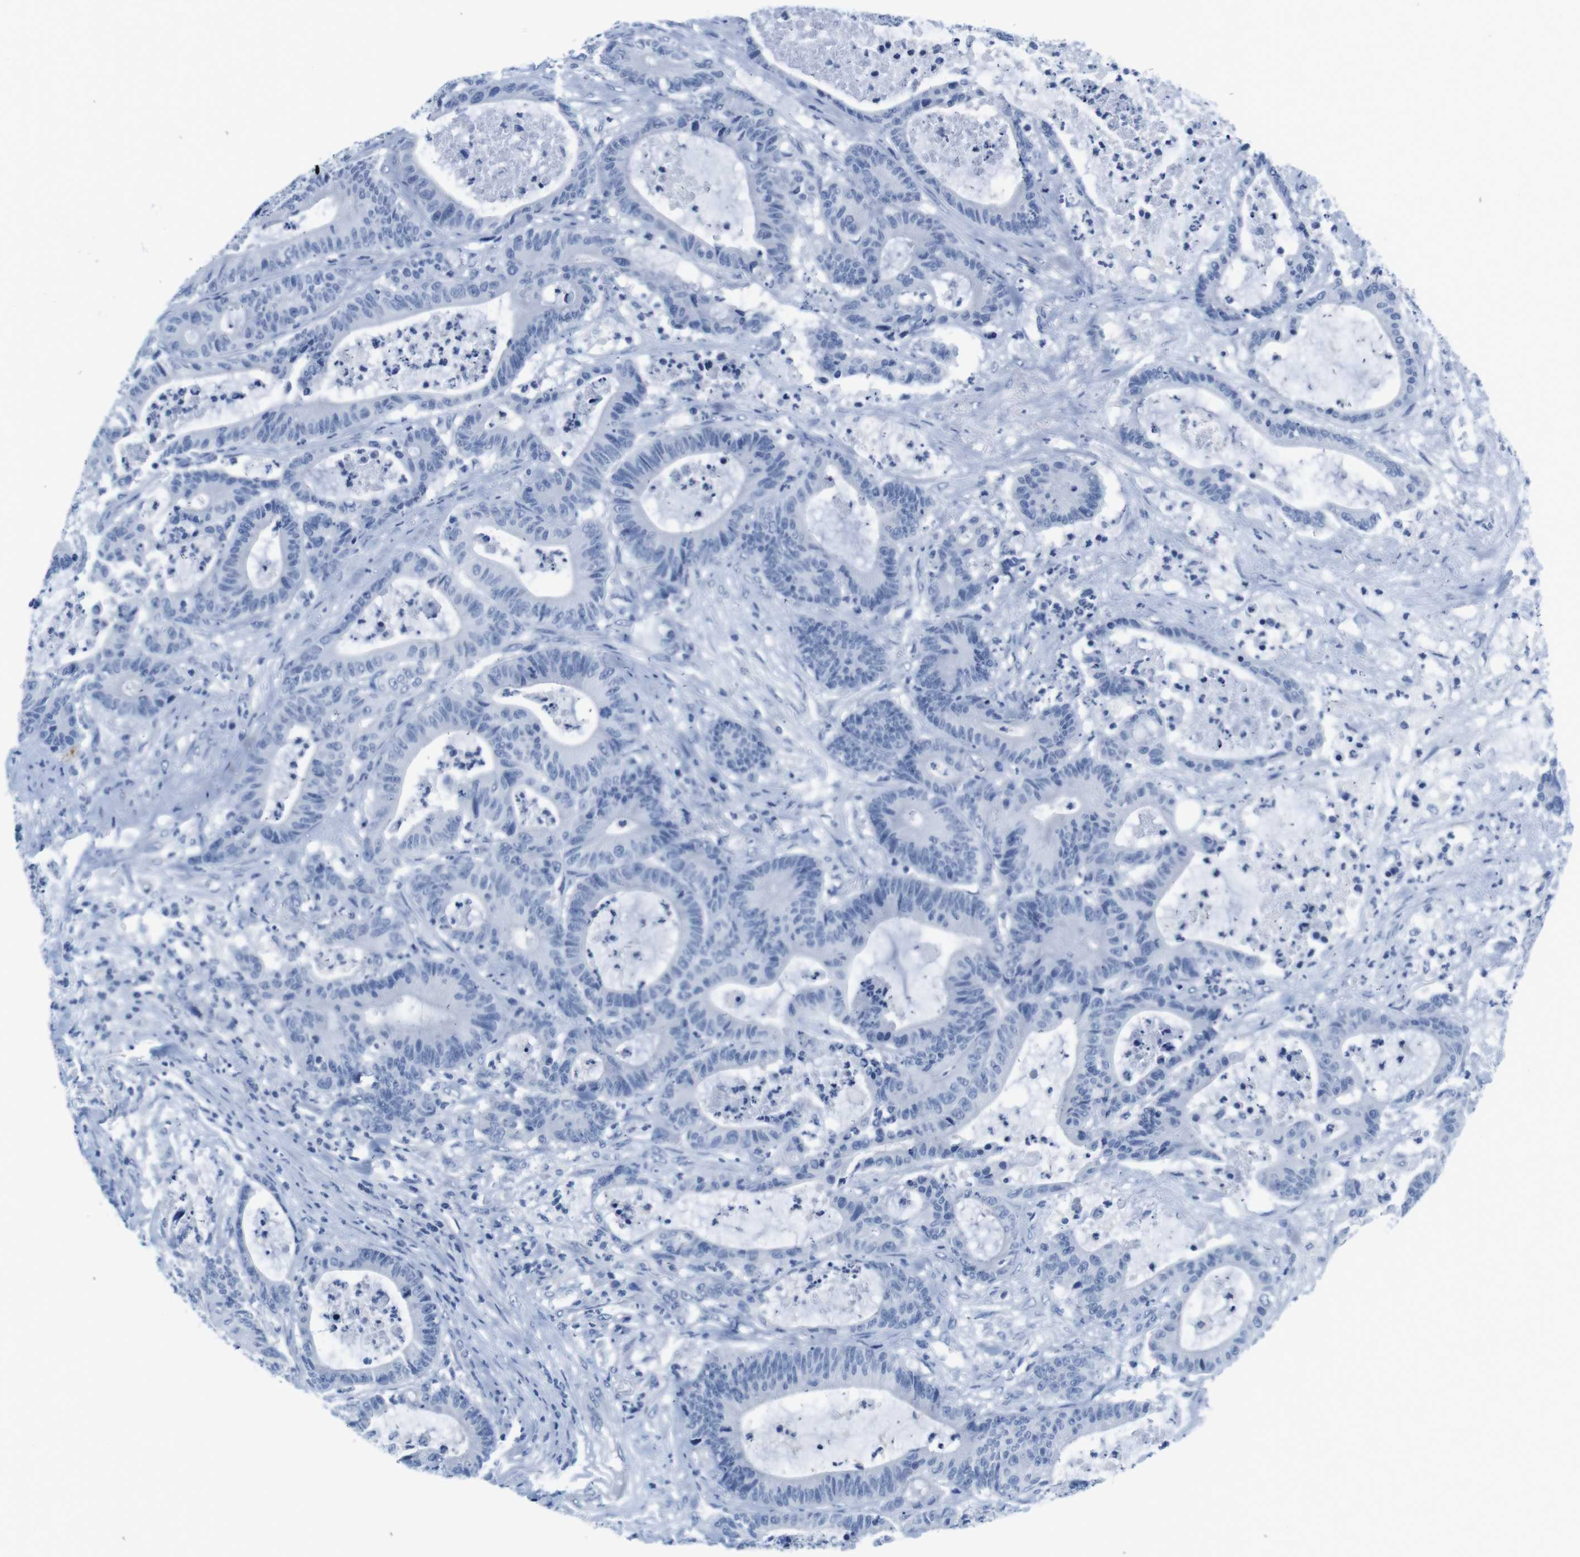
{"staining": {"intensity": "negative", "quantity": "none", "location": "none"}, "tissue": "colorectal cancer", "cell_type": "Tumor cells", "image_type": "cancer", "snomed": [{"axis": "morphology", "description": "Adenocarcinoma, NOS"}, {"axis": "topography", "description": "Colon"}], "caption": "The IHC image has no significant expression in tumor cells of adenocarcinoma (colorectal) tissue. (Brightfield microscopy of DAB (3,3'-diaminobenzidine) immunohistochemistry (IHC) at high magnification).", "gene": "MAP6", "patient": {"sex": "female", "age": 84}}